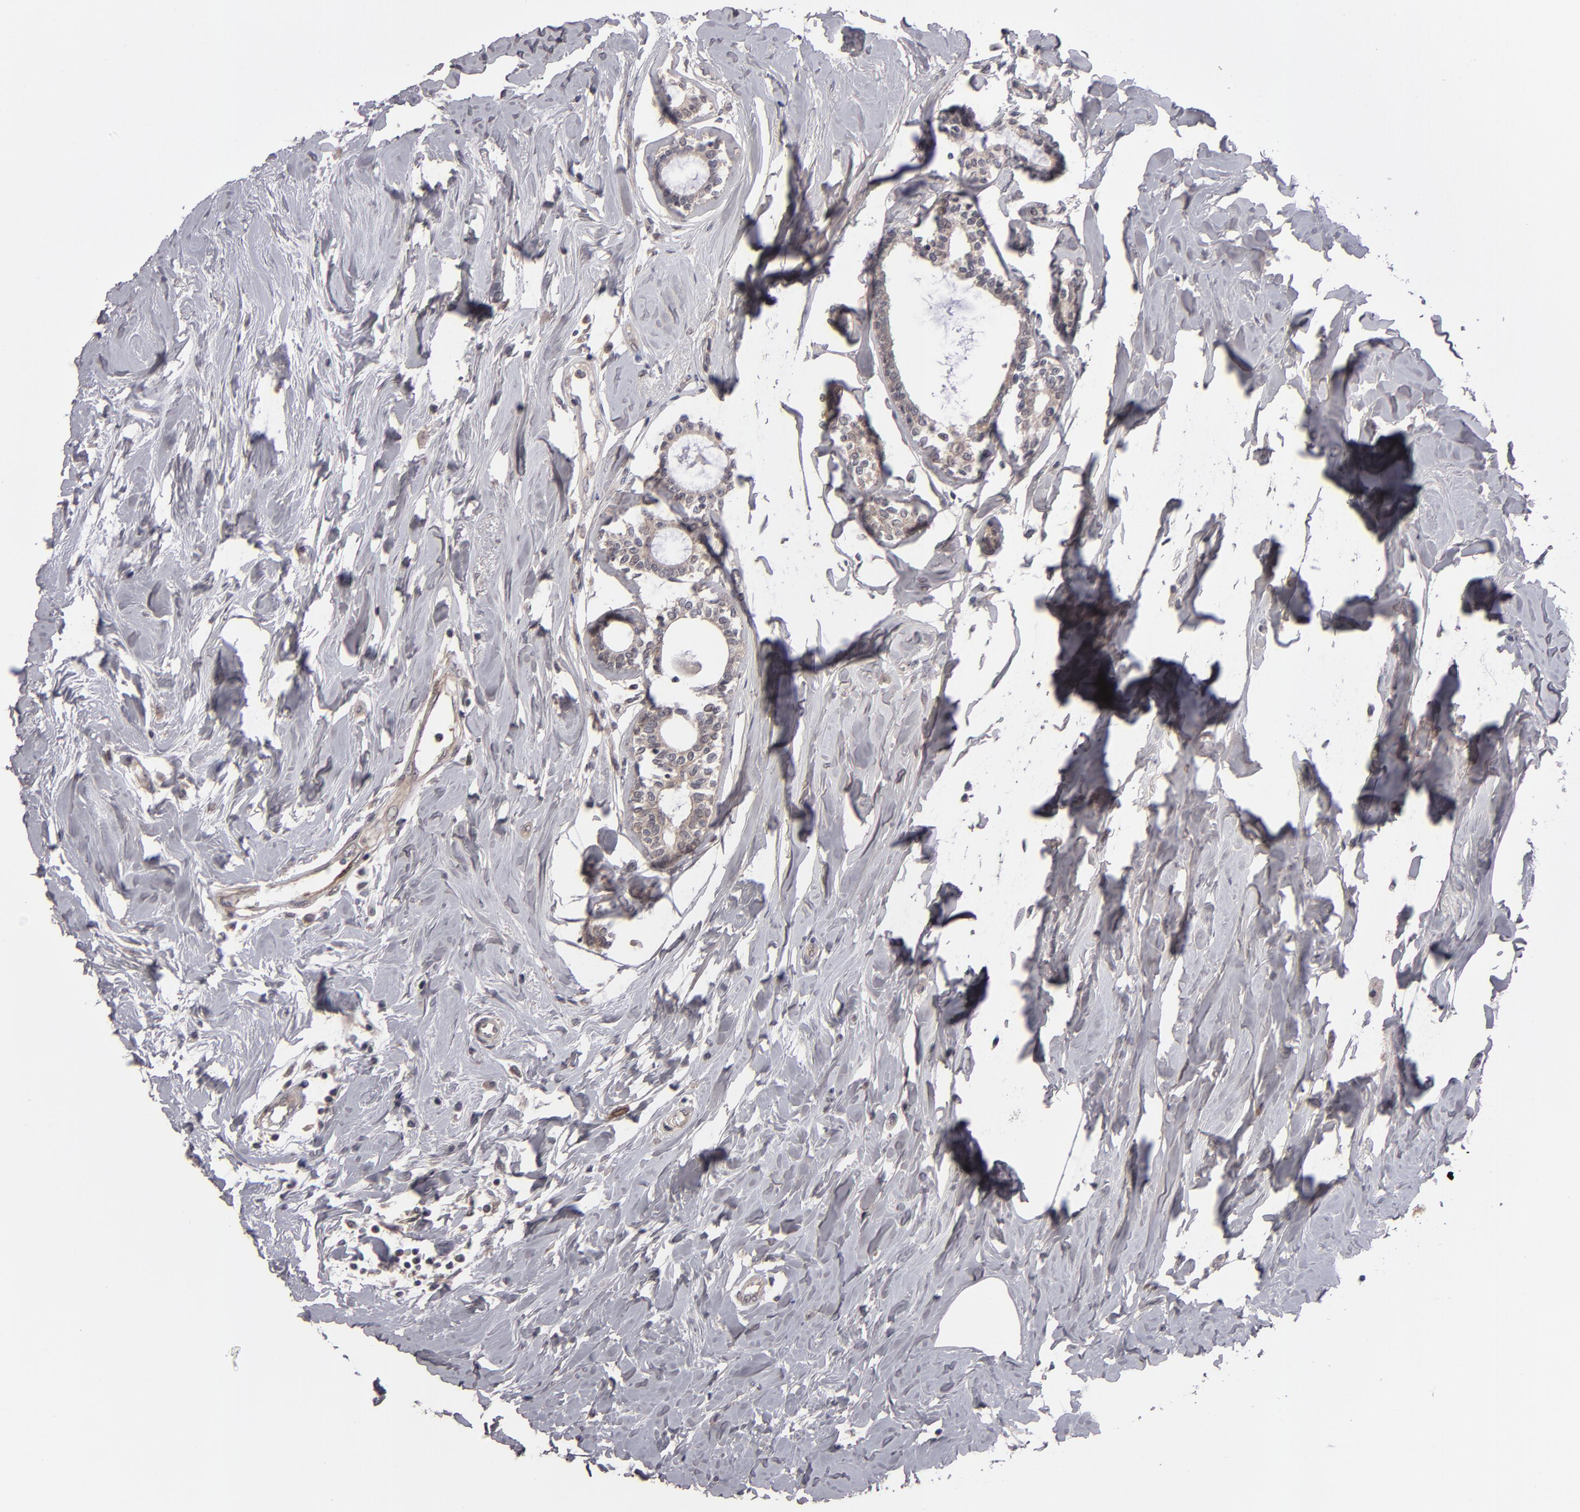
{"staining": {"intensity": "weak", "quantity": ">75%", "location": "cytoplasmic/membranous,nuclear"}, "tissue": "breast cancer", "cell_type": "Tumor cells", "image_type": "cancer", "snomed": [{"axis": "morphology", "description": "Lobular carcinoma"}, {"axis": "topography", "description": "Breast"}], "caption": "This image displays immunohistochemistry (IHC) staining of human breast cancer (lobular carcinoma), with low weak cytoplasmic/membranous and nuclear staining in approximately >75% of tumor cells.", "gene": "TYMS", "patient": {"sex": "female", "age": 51}}